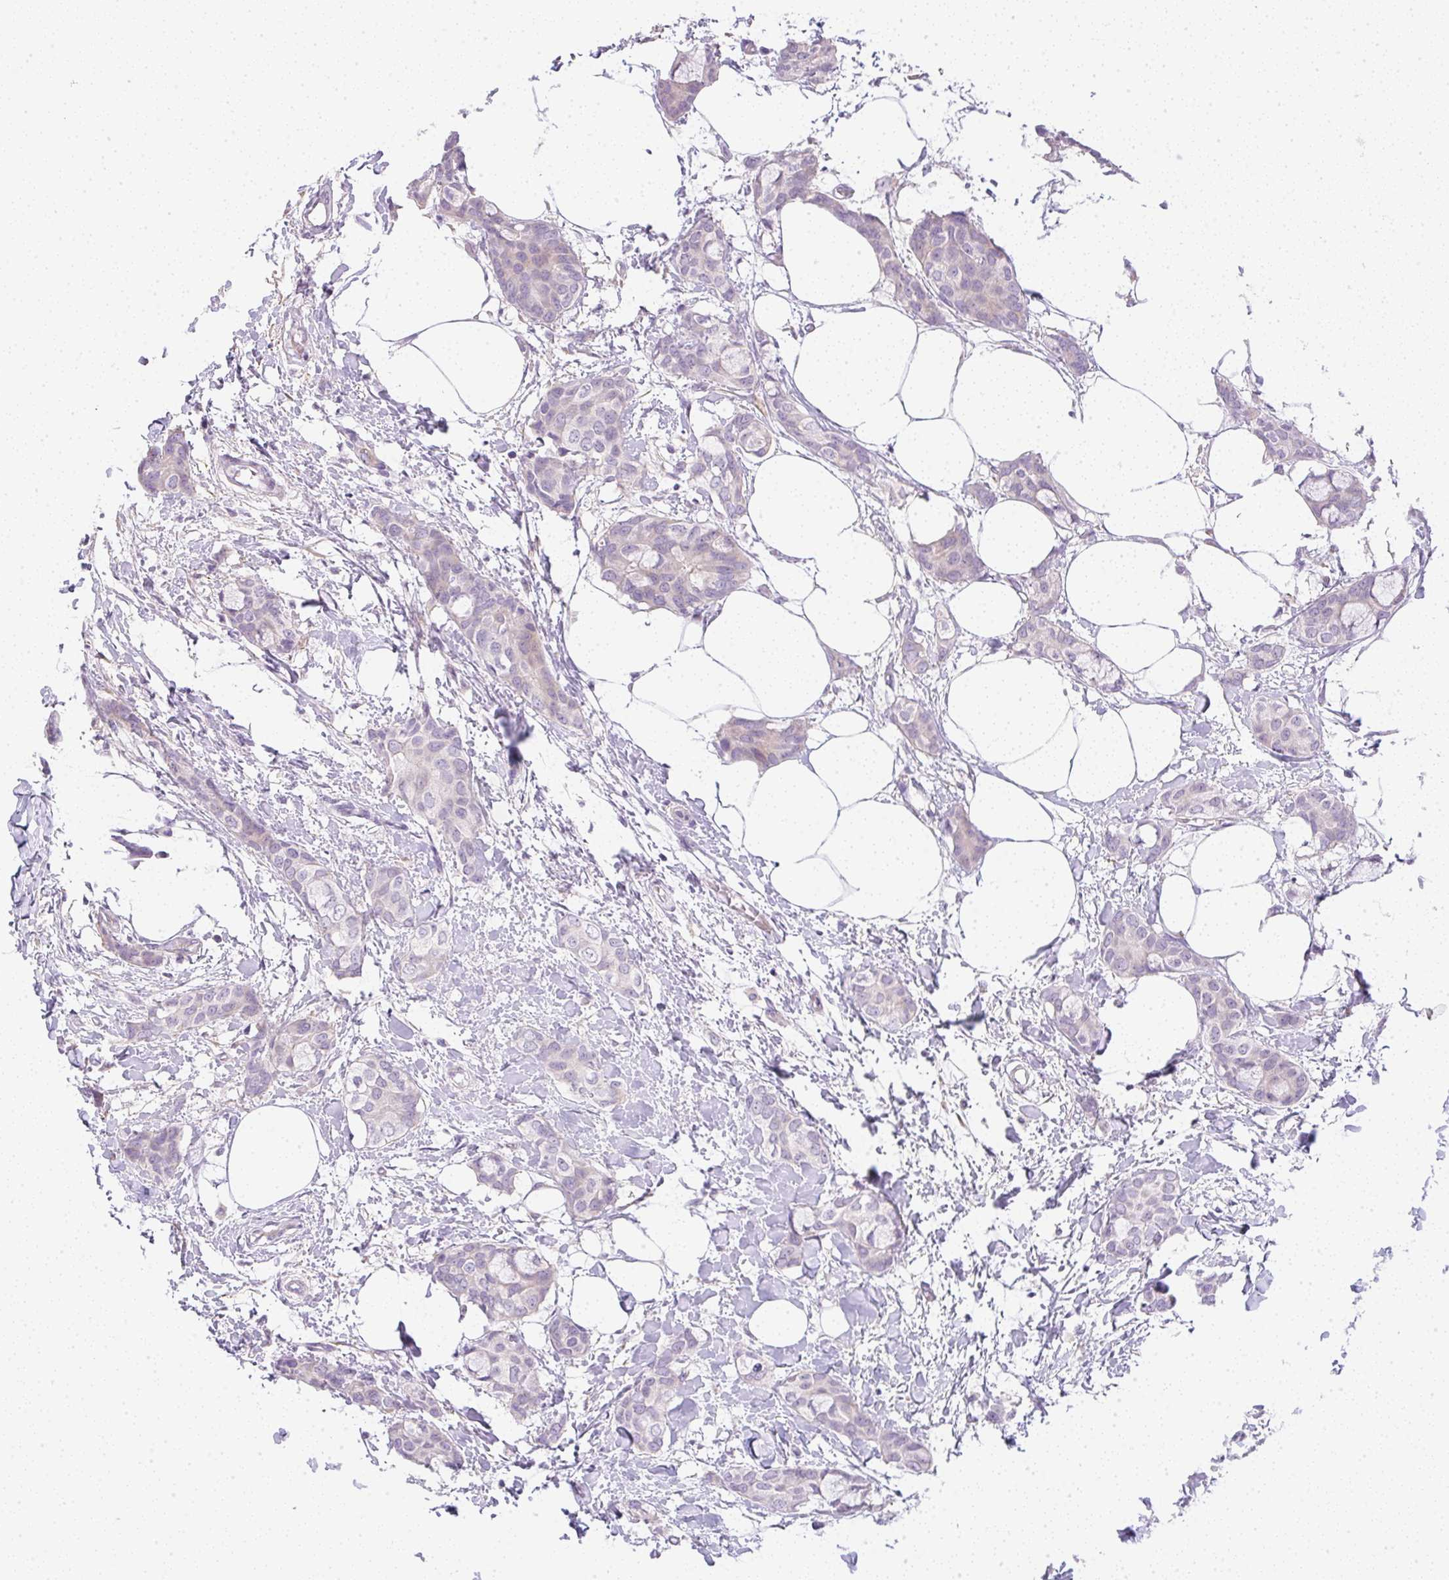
{"staining": {"intensity": "negative", "quantity": "none", "location": "none"}, "tissue": "breast cancer", "cell_type": "Tumor cells", "image_type": "cancer", "snomed": [{"axis": "morphology", "description": "Duct carcinoma"}, {"axis": "topography", "description": "Breast"}], "caption": "High magnification brightfield microscopy of breast cancer (intraductal carcinoma) stained with DAB (brown) and counterstained with hematoxylin (blue): tumor cells show no significant positivity.", "gene": "LPAR4", "patient": {"sex": "female", "age": 73}}